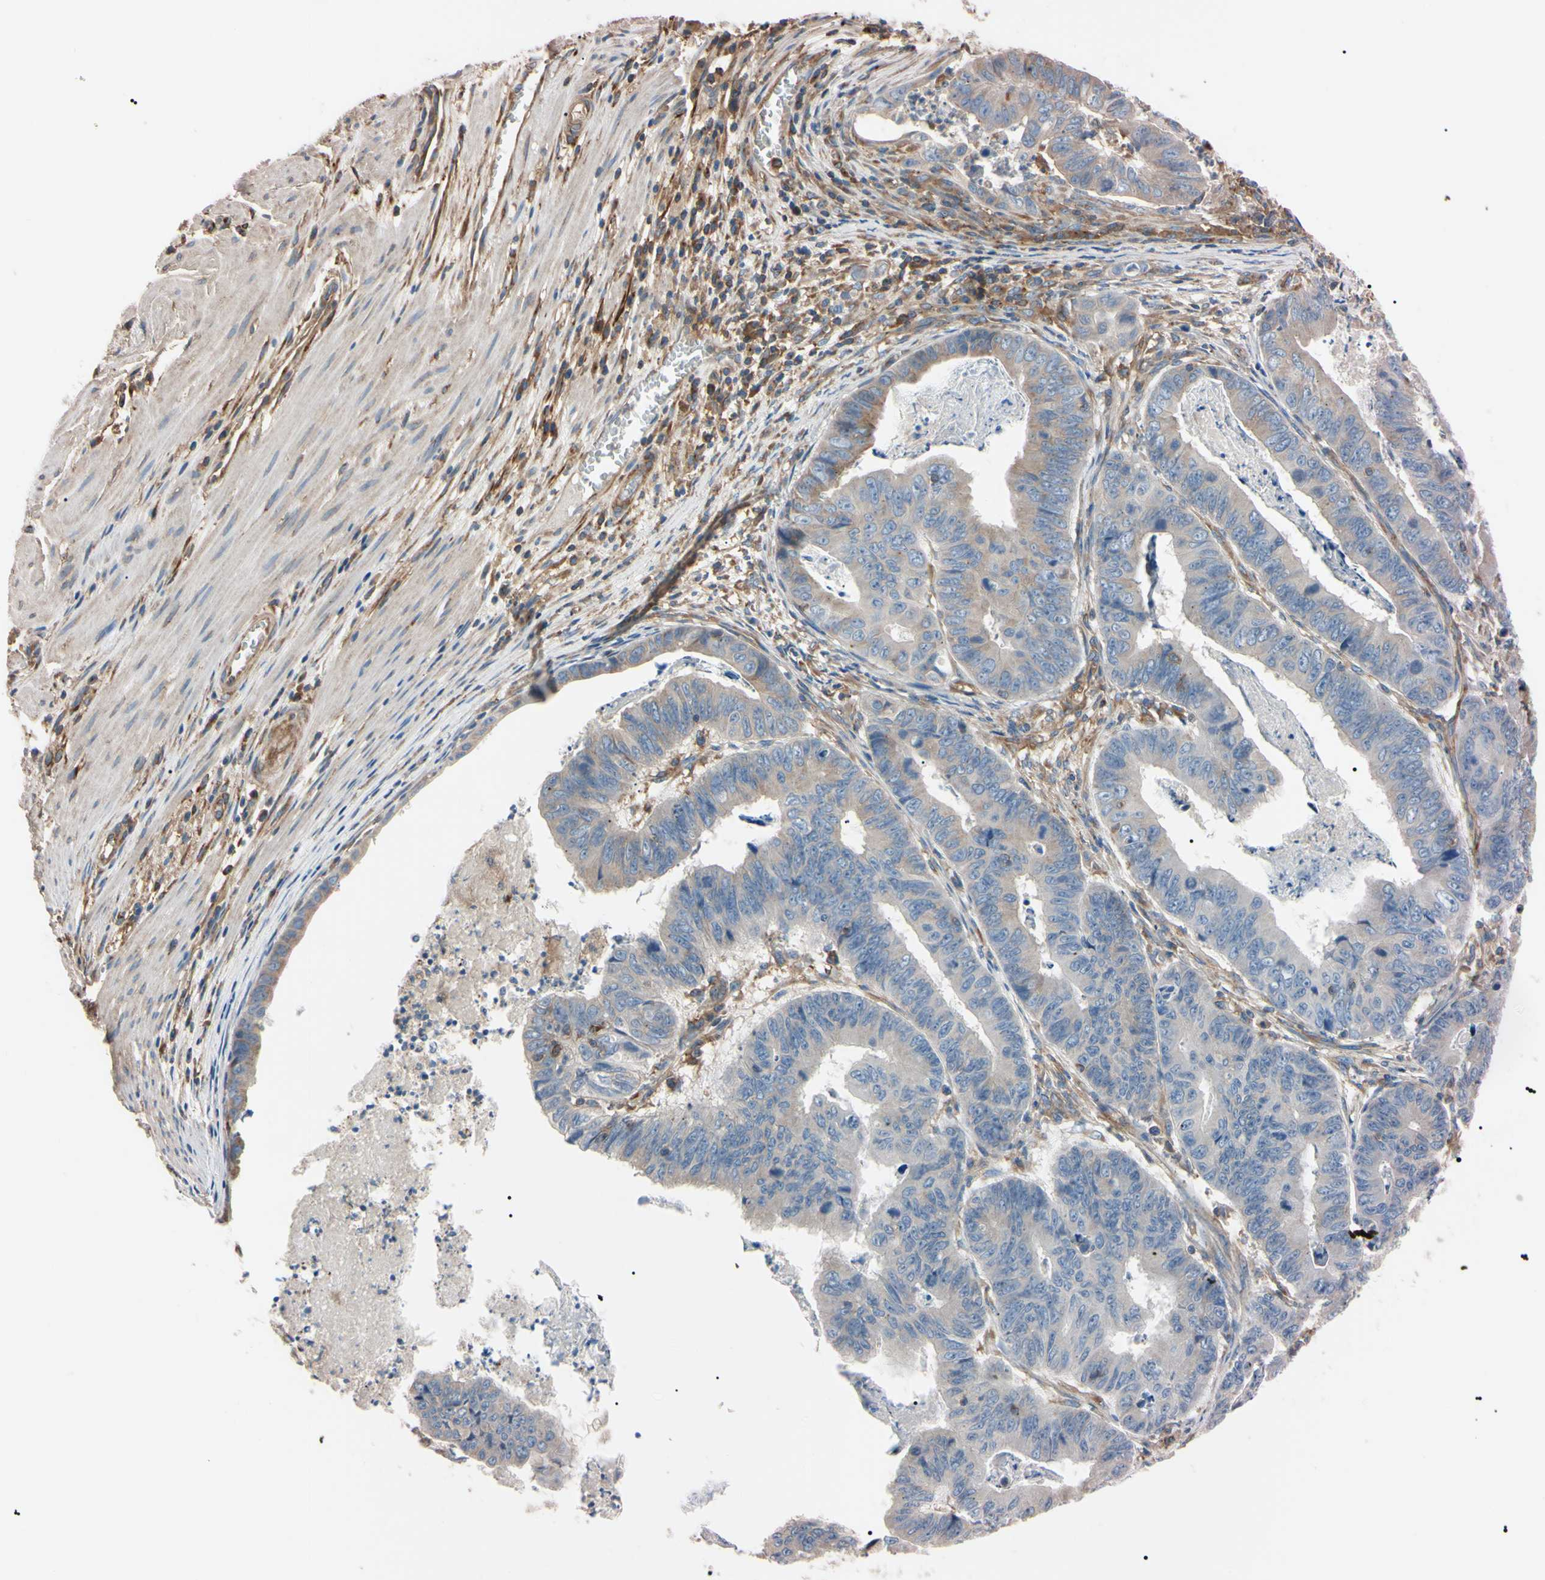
{"staining": {"intensity": "weak", "quantity": ">75%", "location": "cytoplasmic/membranous"}, "tissue": "stomach cancer", "cell_type": "Tumor cells", "image_type": "cancer", "snomed": [{"axis": "morphology", "description": "Adenocarcinoma, NOS"}, {"axis": "topography", "description": "Stomach, lower"}], "caption": "Tumor cells exhibit weak cytoplasmic/membranous staining in about >75% of cells in stomach cancer (adenocarcinoma).", "gene": "PRKACA", "patient": {"sex": "male", "age": 77}}